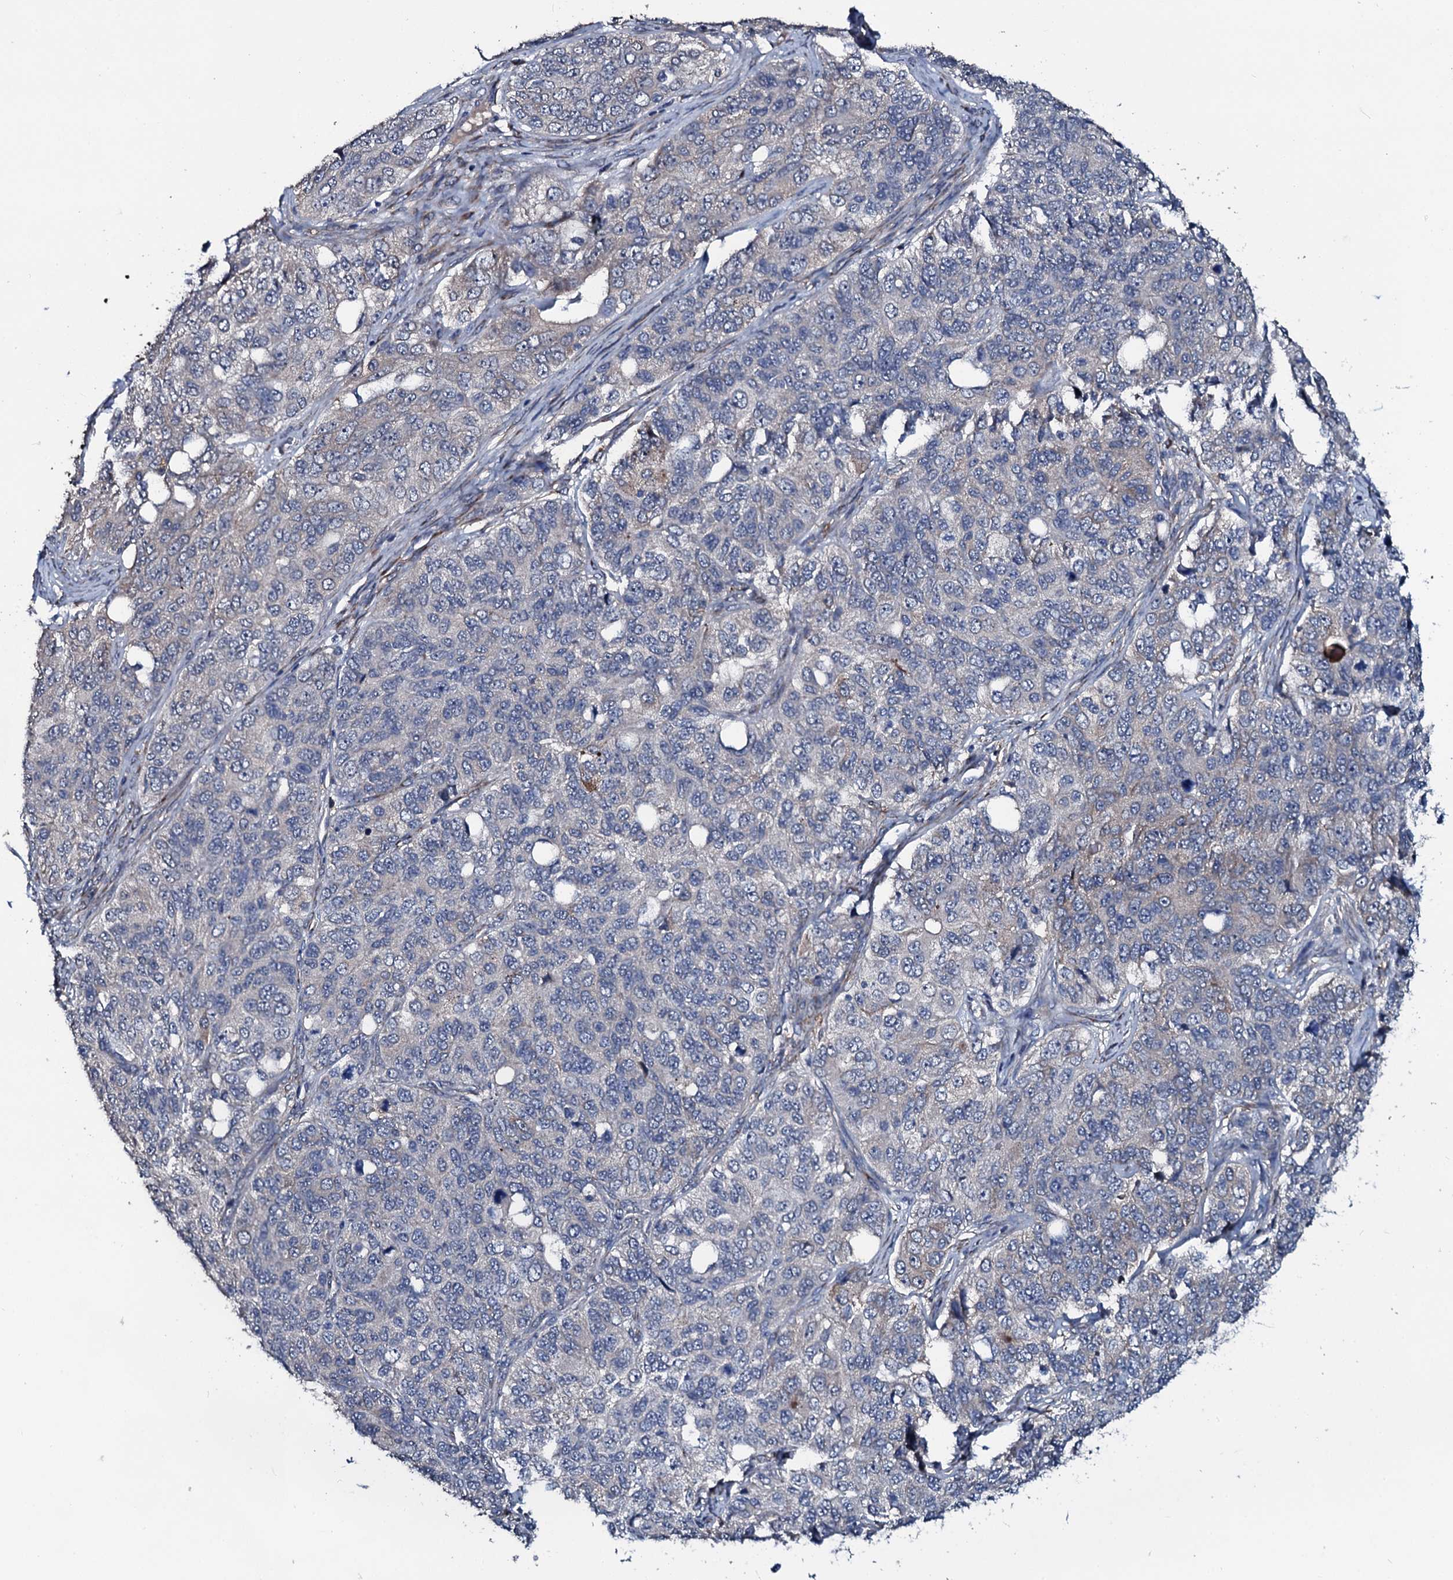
{"staining": {"intensity": "negative", "quantity": "none", "location": "none"}, "tissue": "ovarian cancer", "cell_type": "Tumor cells", "image_type": "cancer", "snomed": [{"axis": "morphology", "description": "Carcinoma, endometroid"}, {"axis": "topography", "description": "Ovary"}], "caption": "This is an IHC image of human endometroid carcinoma (ovarian). There is no positivity in tumor cells.", "gene": "IL12B", "patient": {"sex": "female", "age": 51}}